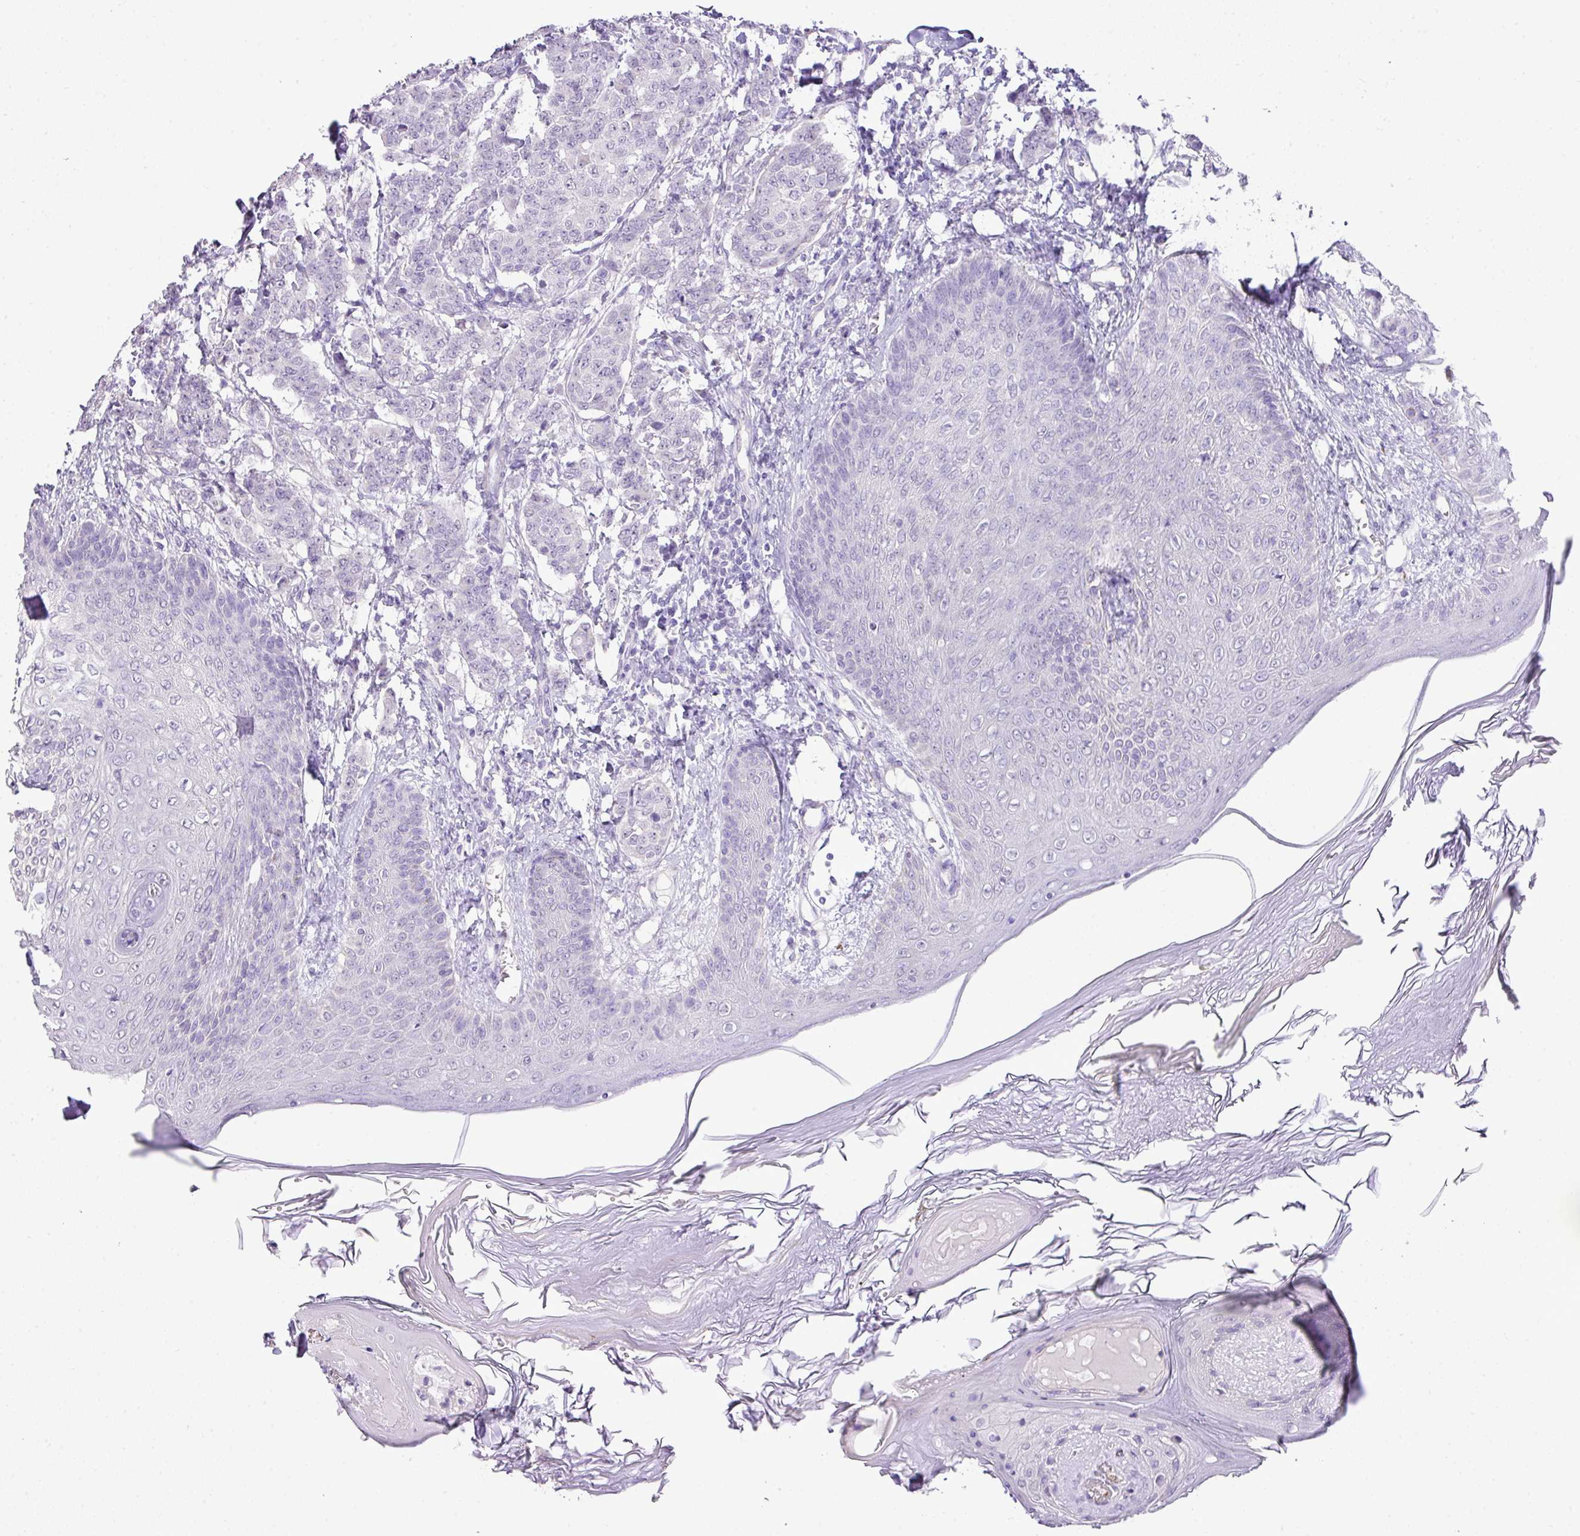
{"staining": {"intensity": "negative", "quantity": "none", "location": "none"}, "tissue": "breast cancer", "cell_type": "Tumor cells", "image_type": "cancer", "snomed": [{"axis": "morphology", "description": "Duct carcinoma"}, {"axis": "topography", "description": "Breast"}], "caption": "An immunohistochemistry (IHC) photomicrograph of breast cancer (infiltrating ductal carcinoma) is shown. There is no staining in tumor cells of breast cancer (infiltrating ductal carcinoma).", "gene": "DIP2A", "patient": {"sex": "female", "age": 40}}